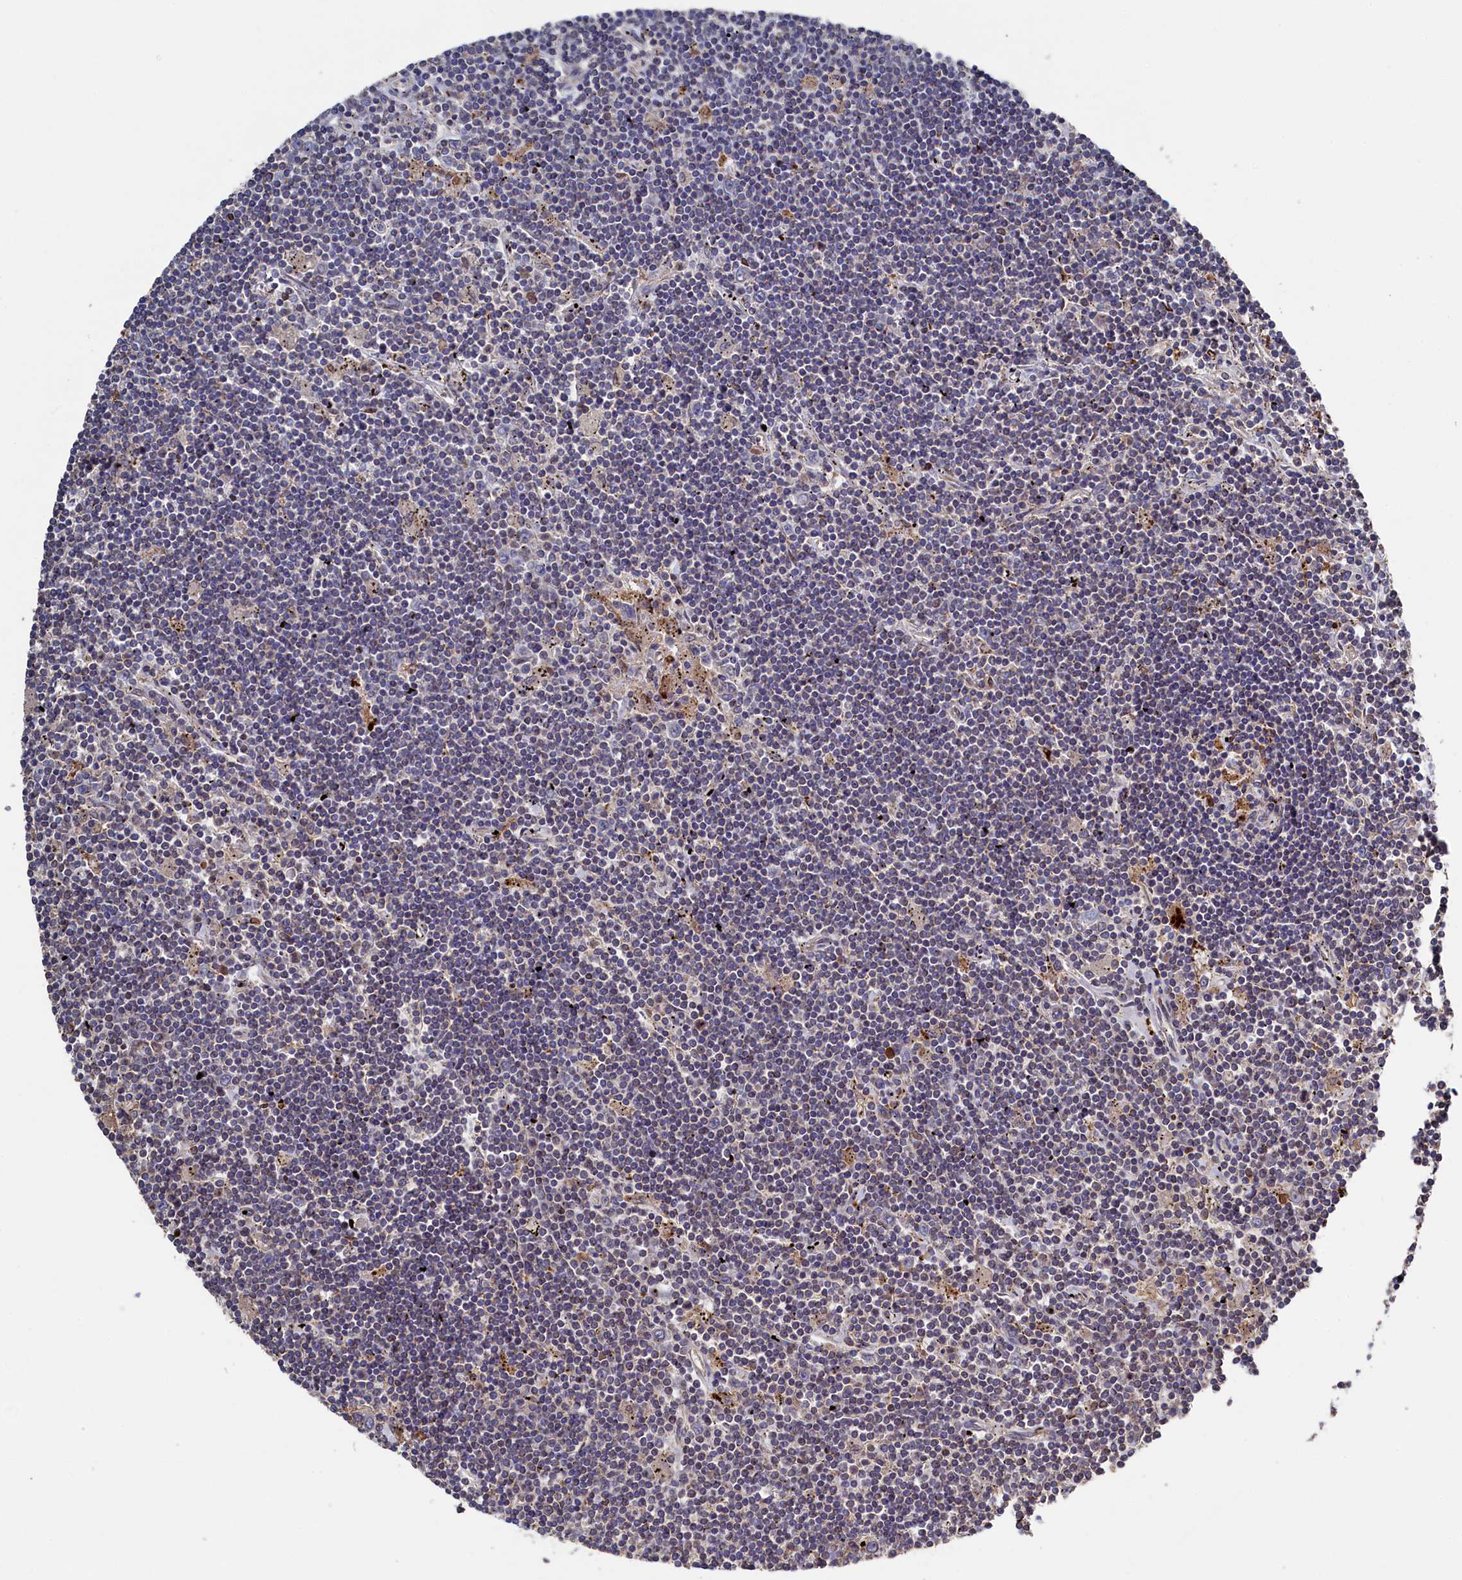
{"staining": {"intensity": "negative", "quantity": "none", "location": "none"}, "tissue": "lymphoma", "cell_type": "Tumor cells", "image_type": "cancer", "snomed": [{"axis": "morphology", "description": "Malignant lymphoma, non-Hodgkin's type, Low grade"}, {"axis": "topography", "description": "Spleen"}], "caption": "The histopathology image demonstrates no staining of tumor cells in malignant lymphoma, non-Hodgkin's type (low-grade).", "gene": "TK2", "patient": {"sex": "male", "age": 76}}